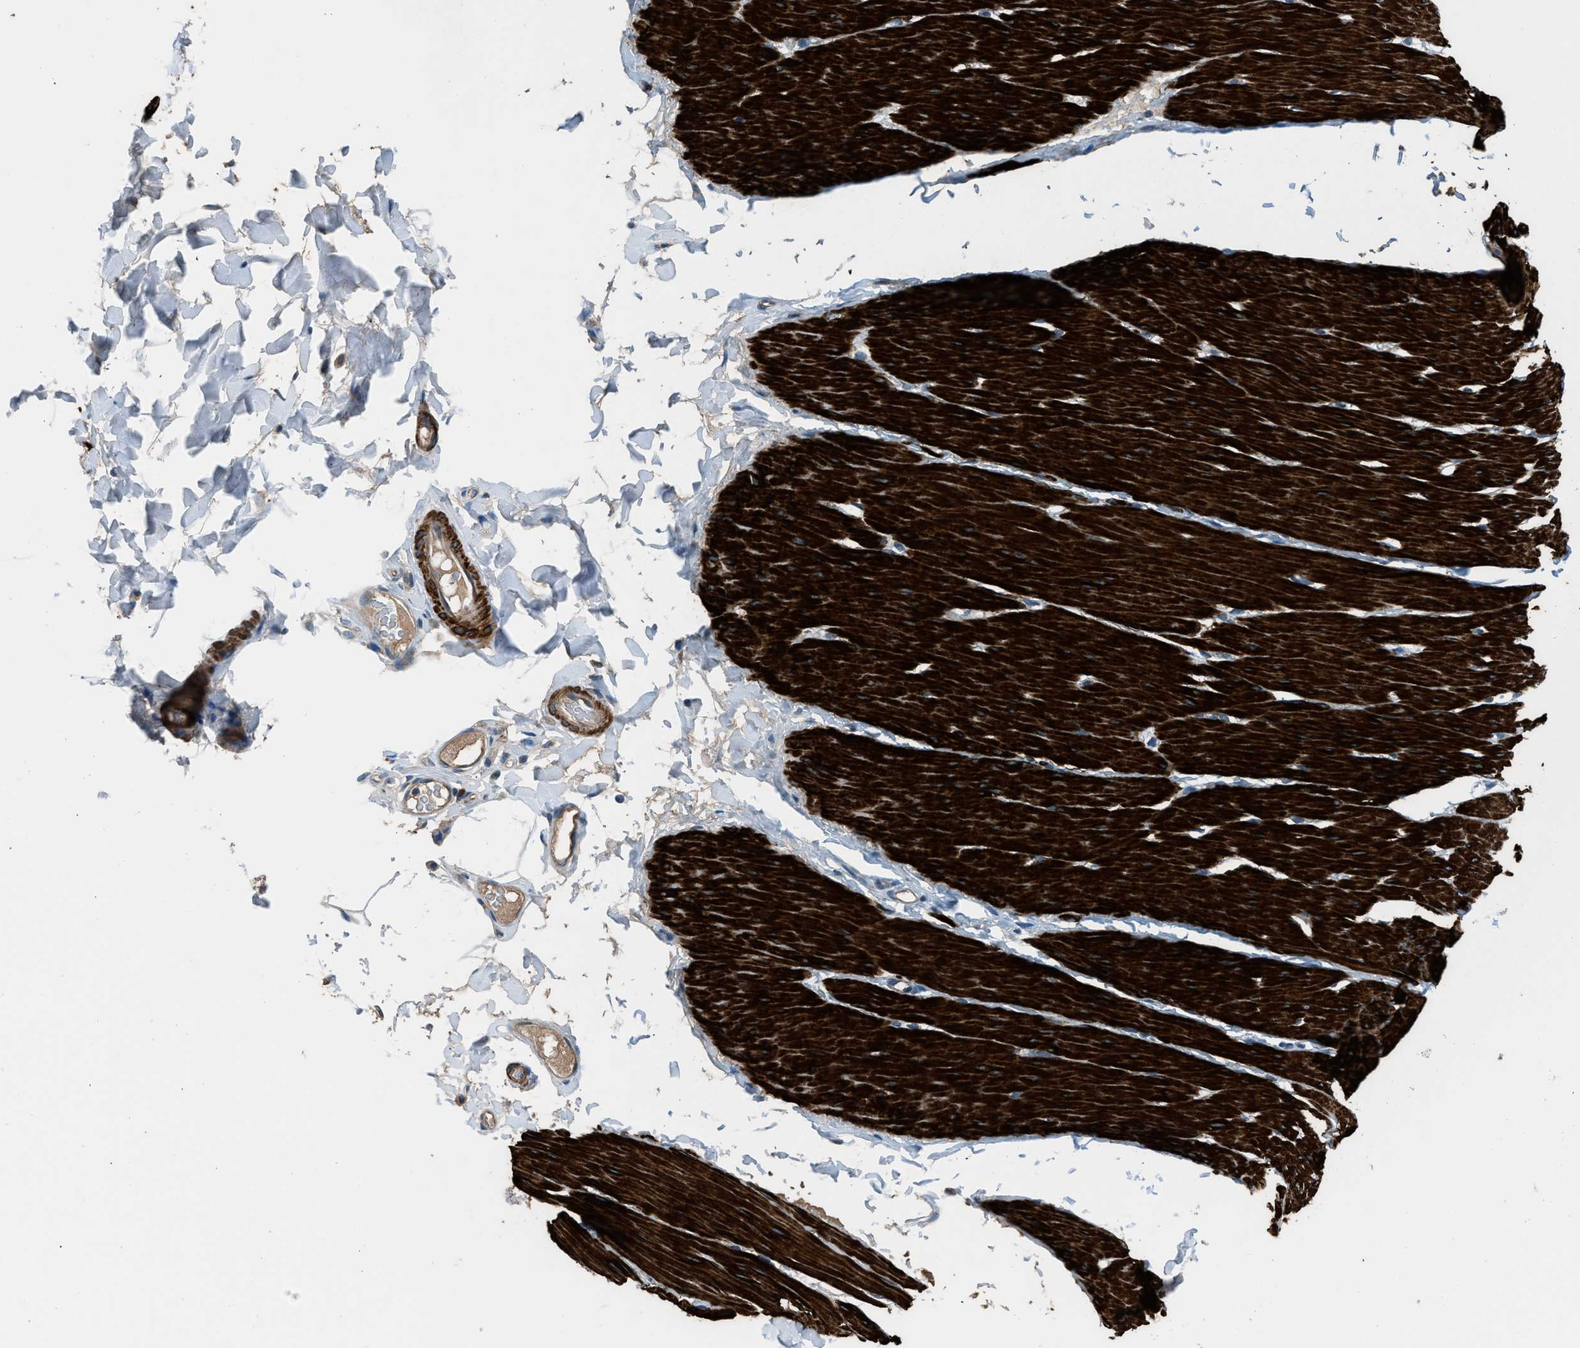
{"staining": {"intensity": "strong", "quantity": ">75%", "location": "cytoplasmic/membranous"}, "tissue": "smooth muscle", "cell_type": "Smooth muscle cells", "image_type": "normal", "snomed": [{"axis": "morphology", "description": "Normal tissue, NOS"}, {"axis": "topography", "description": "Smooth muscle"}, {"axis": "topography", "description": "Colon"}], "caption": "This photomicrograph demonstrates unremarkable smooth muscle stained with immunohistochemistry (IHC) to label a protein in brown. The cytoplasmic/membranous of smooth muscle cells show strong positivity for the protein. Nuclei are counter-stained blue.", "gene": "LMBR1", "patient": {"sex": "male", "age": 67}}